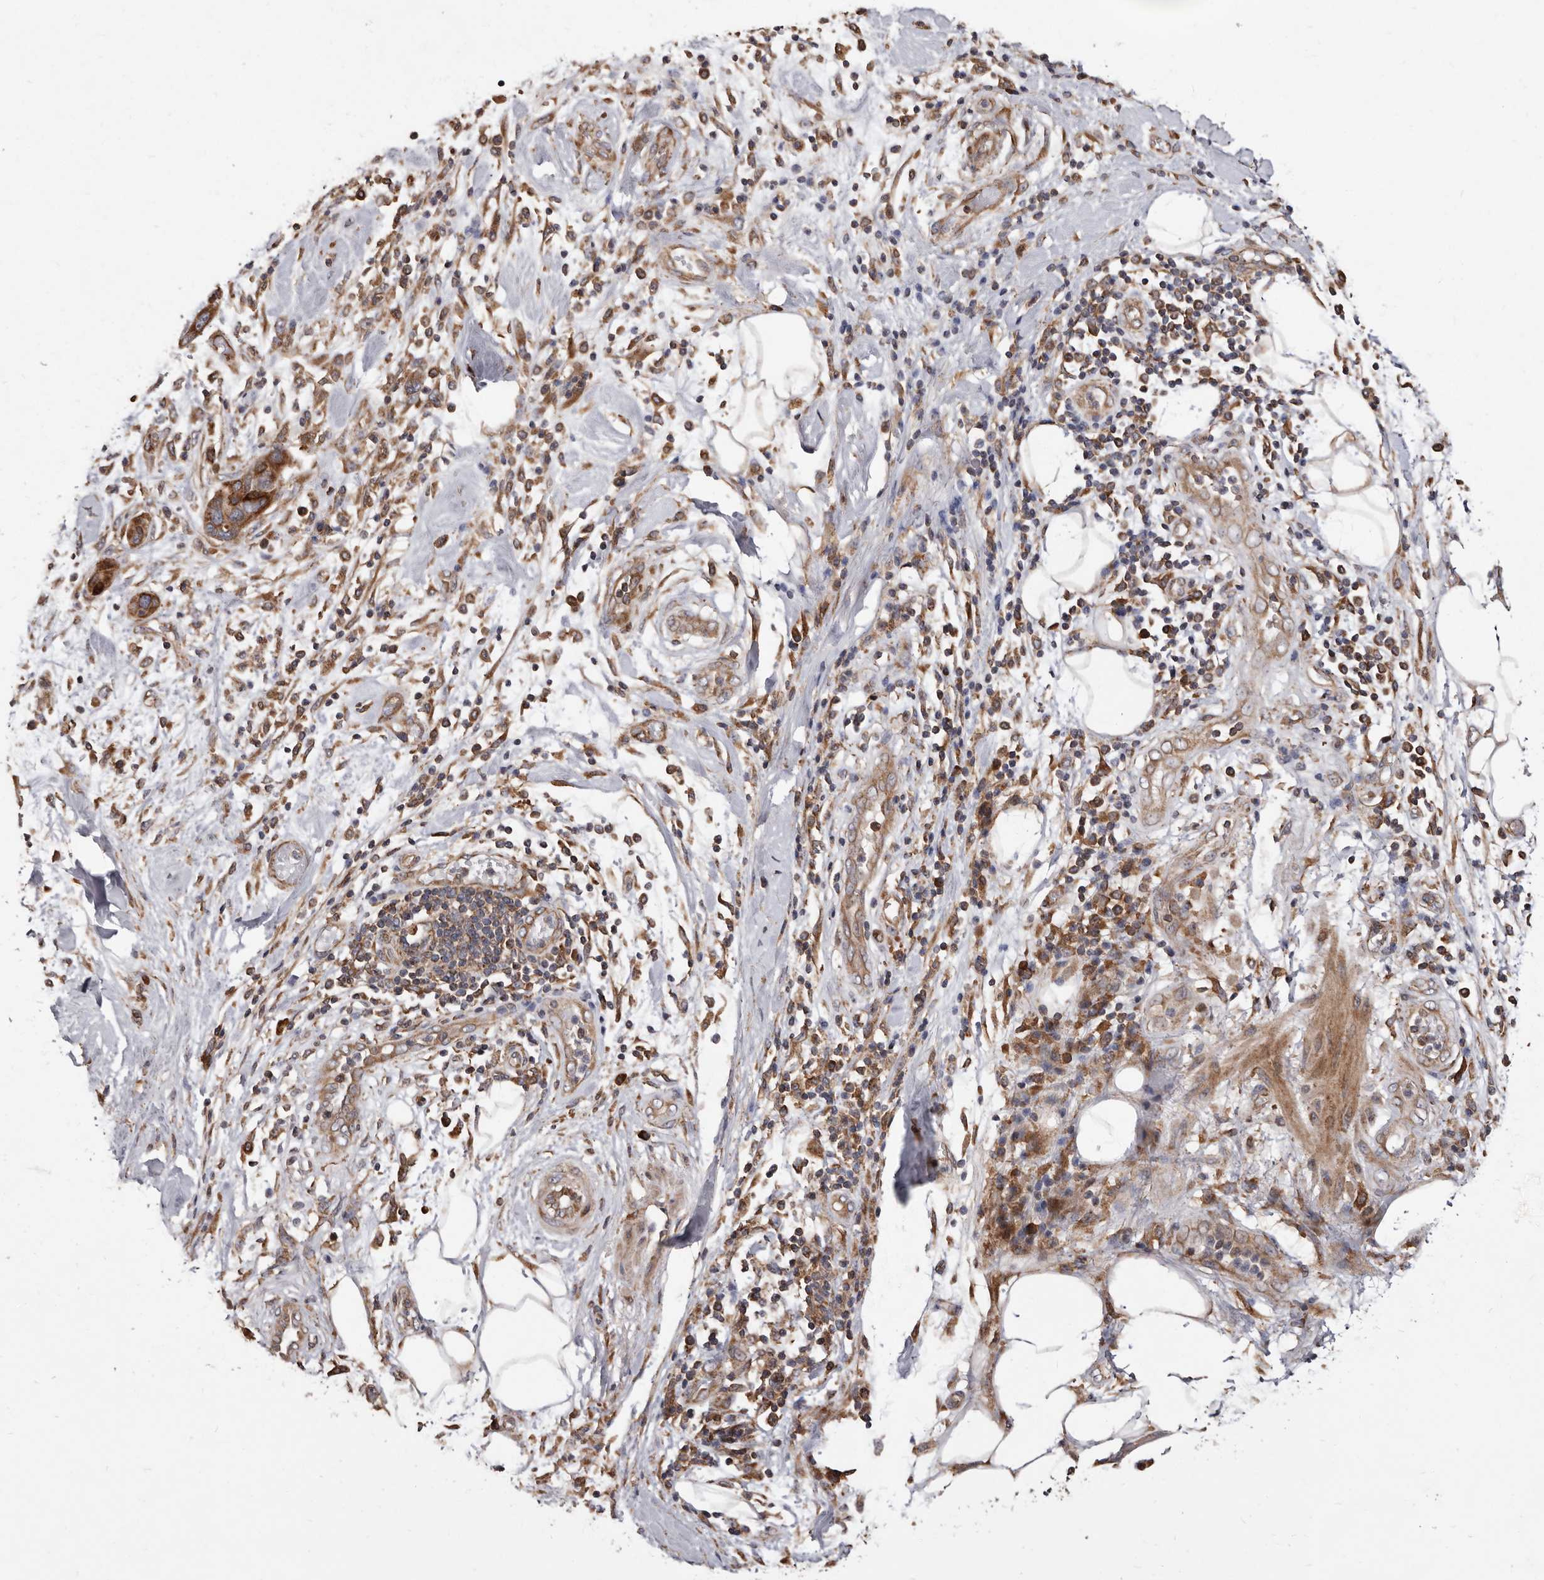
{"staining": {"intensity": "moderate", "quantity": ">75%", "location": "cytoplasmic/membranous"}, "tissue": "pancreatic cancer", "cell_type": "Tumor cells", "image_type": "cancer", "snomed": [{"axis": "morphology", "description": "Normal tissue, NOS"}, {"axis": "morphology", "description": "Adenocarcinoma, NOS"}, {"axis": "topography", "description": "Pancreas"}], "caption": "Immunohistochemistry (DAB (3,3'-diaminobenzidine)) staining of pancreatic adenocarcinoma reveals moderate cytoplasmic/membranous protein positivity in about >75% of tumor cells.", "gene": "STEAP2", "patient": {"sex": "female", "age": 71}}